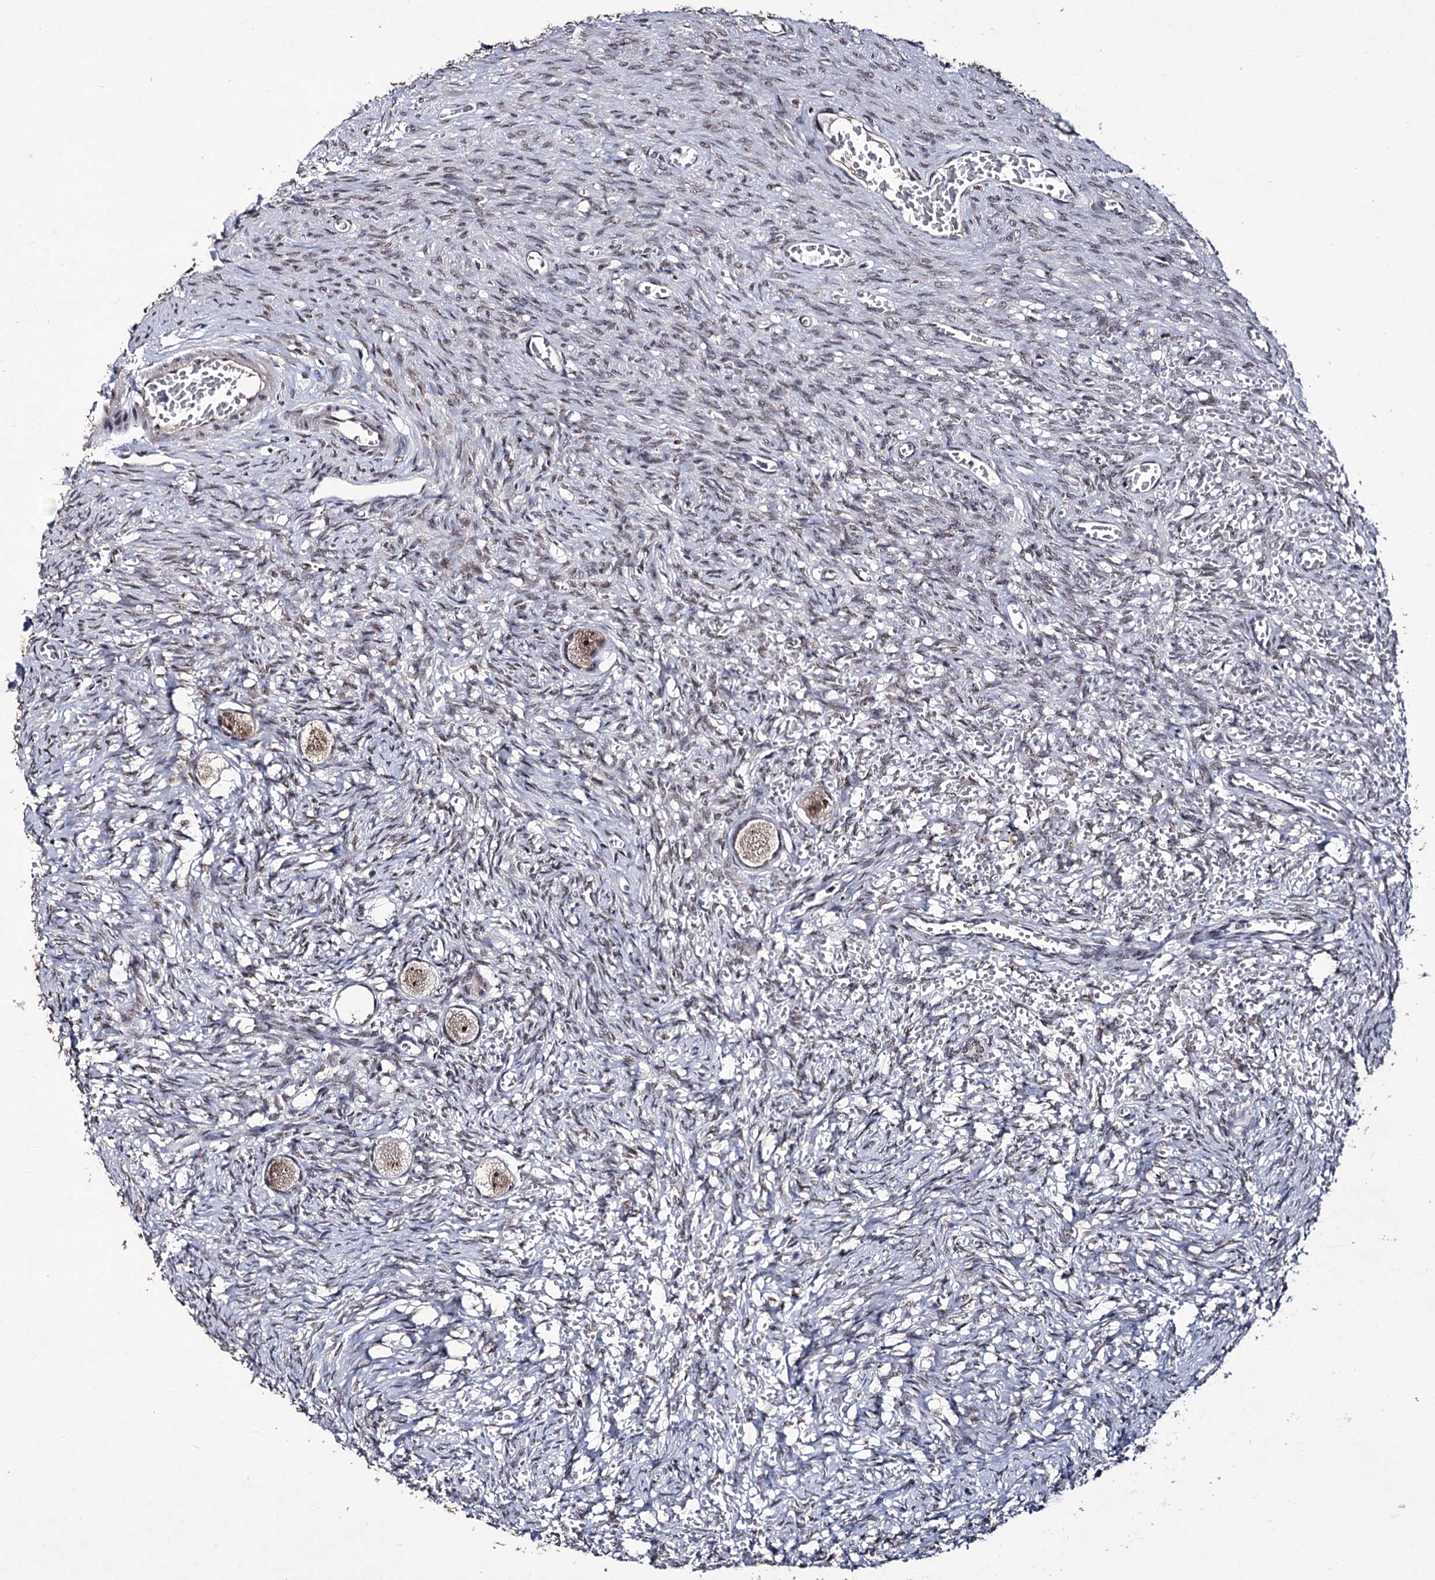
{"staining": {"intensity": "moderate", "quantity": ">75%", "location": "cytoplasmic/membranous,nuclear"}, "tissue": "ovary", "cell_type": "Follicle cells", "image_type": "normal", "snomed": [{"axis": "morphology", "description": "Normal tissue, NOS"}, {"axis": "topography", "description": "Ovary"}], "caption": "About >75% of follicle cells in unremarkable ovary show moderate cytoplasmic/membranous,nuclear protein expression as visualized by brown immunohistochemical staining.", "gene": "VGLL4", "patient": {"sex": "female", "age": 27}}